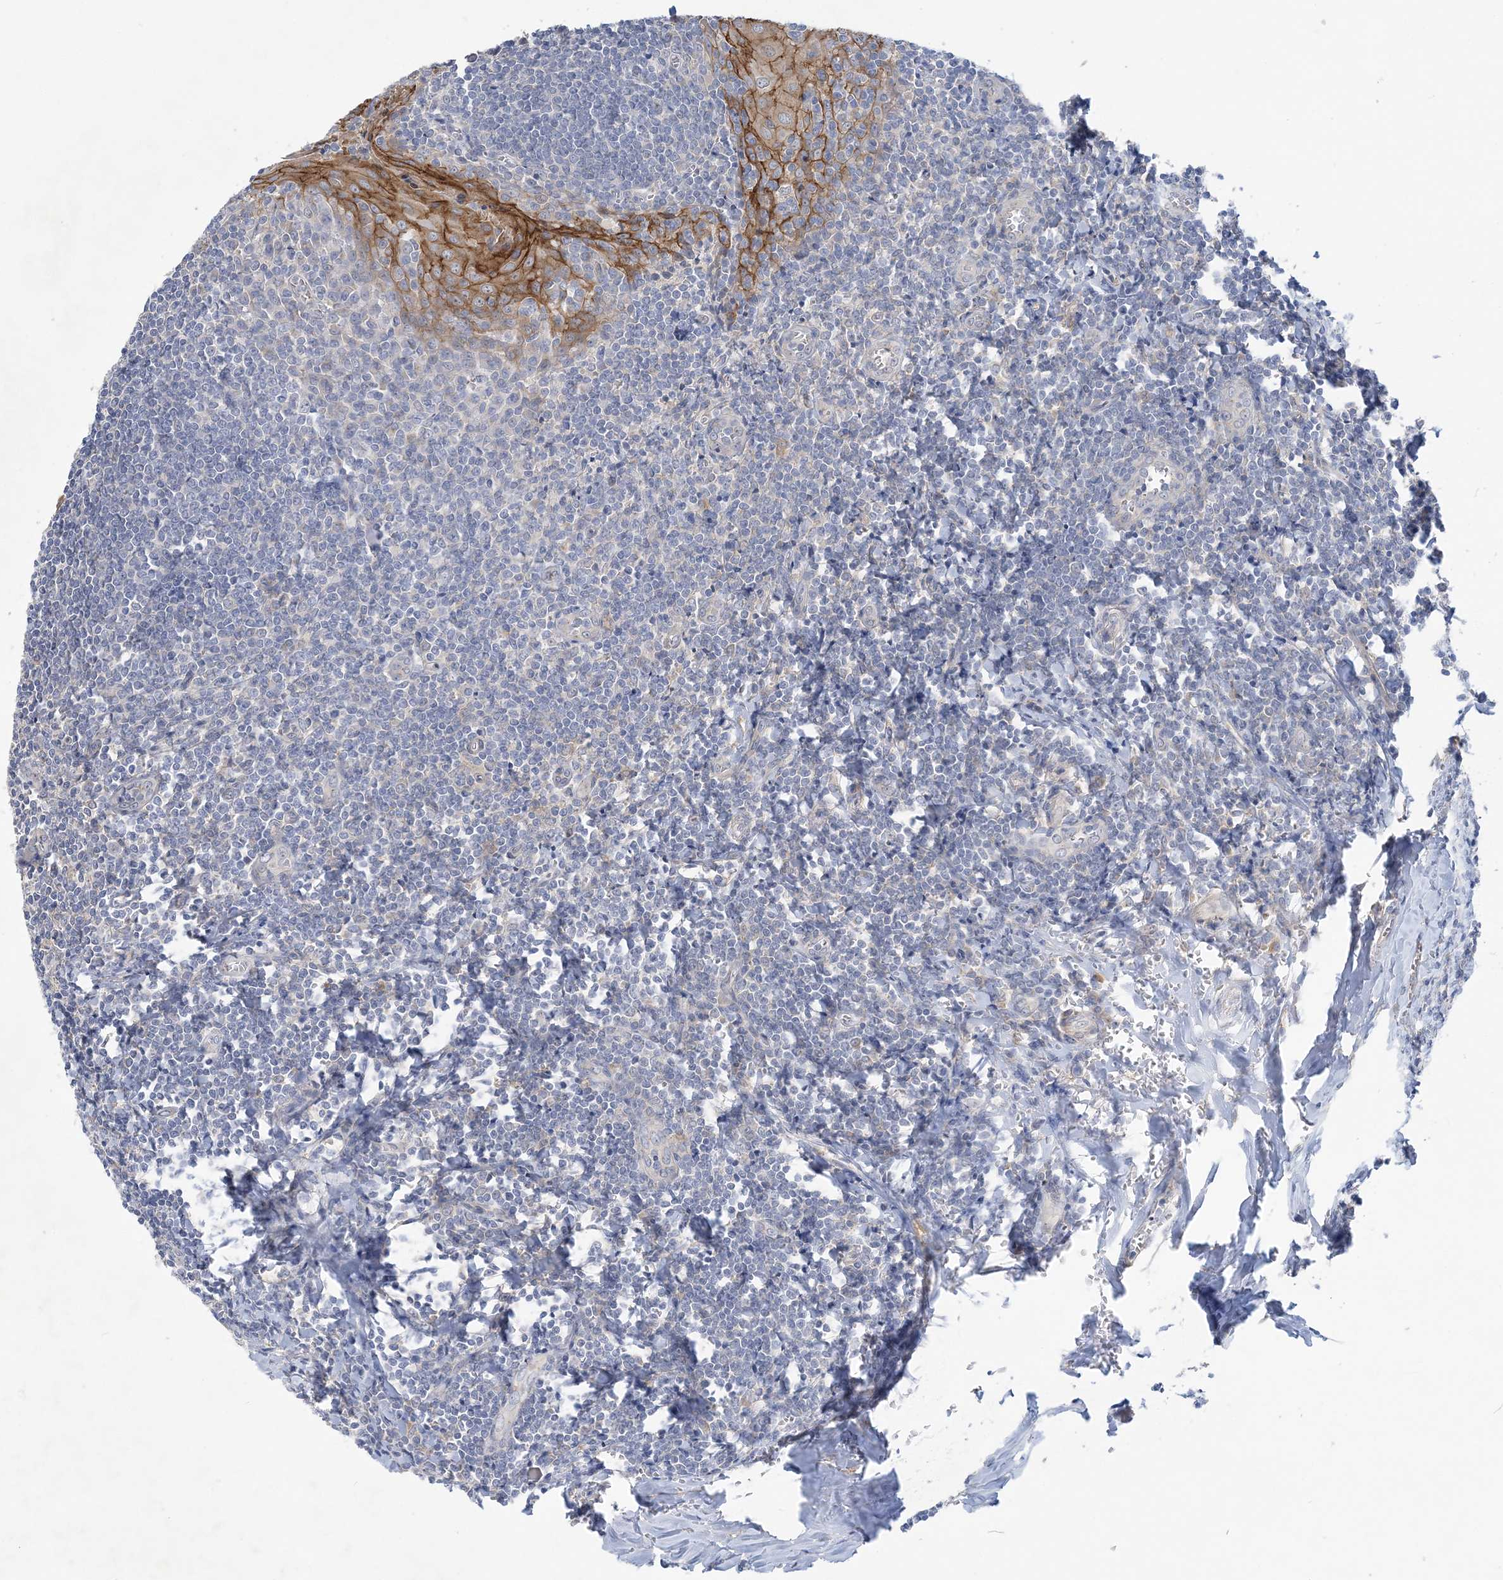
{"staining": {"intensity": "negative", "quantity": "none", "location": "none"}, "tissue": "tonsil", "cell_type": "Germinal center cells", "image_type": "normal", "snomed": [{"axis": "morphology", "description": "Normal tissue, NOS"}, {"axis": "topography", "description": "Tonsil"}], "caption": "A high-resolution histopathology image shows IHC staining of benign tonsil, which demonstrates no significant positivity in germinal center cells.", "gene": "ANKRD35", "patient": {"sex": "male", "age": 27}}